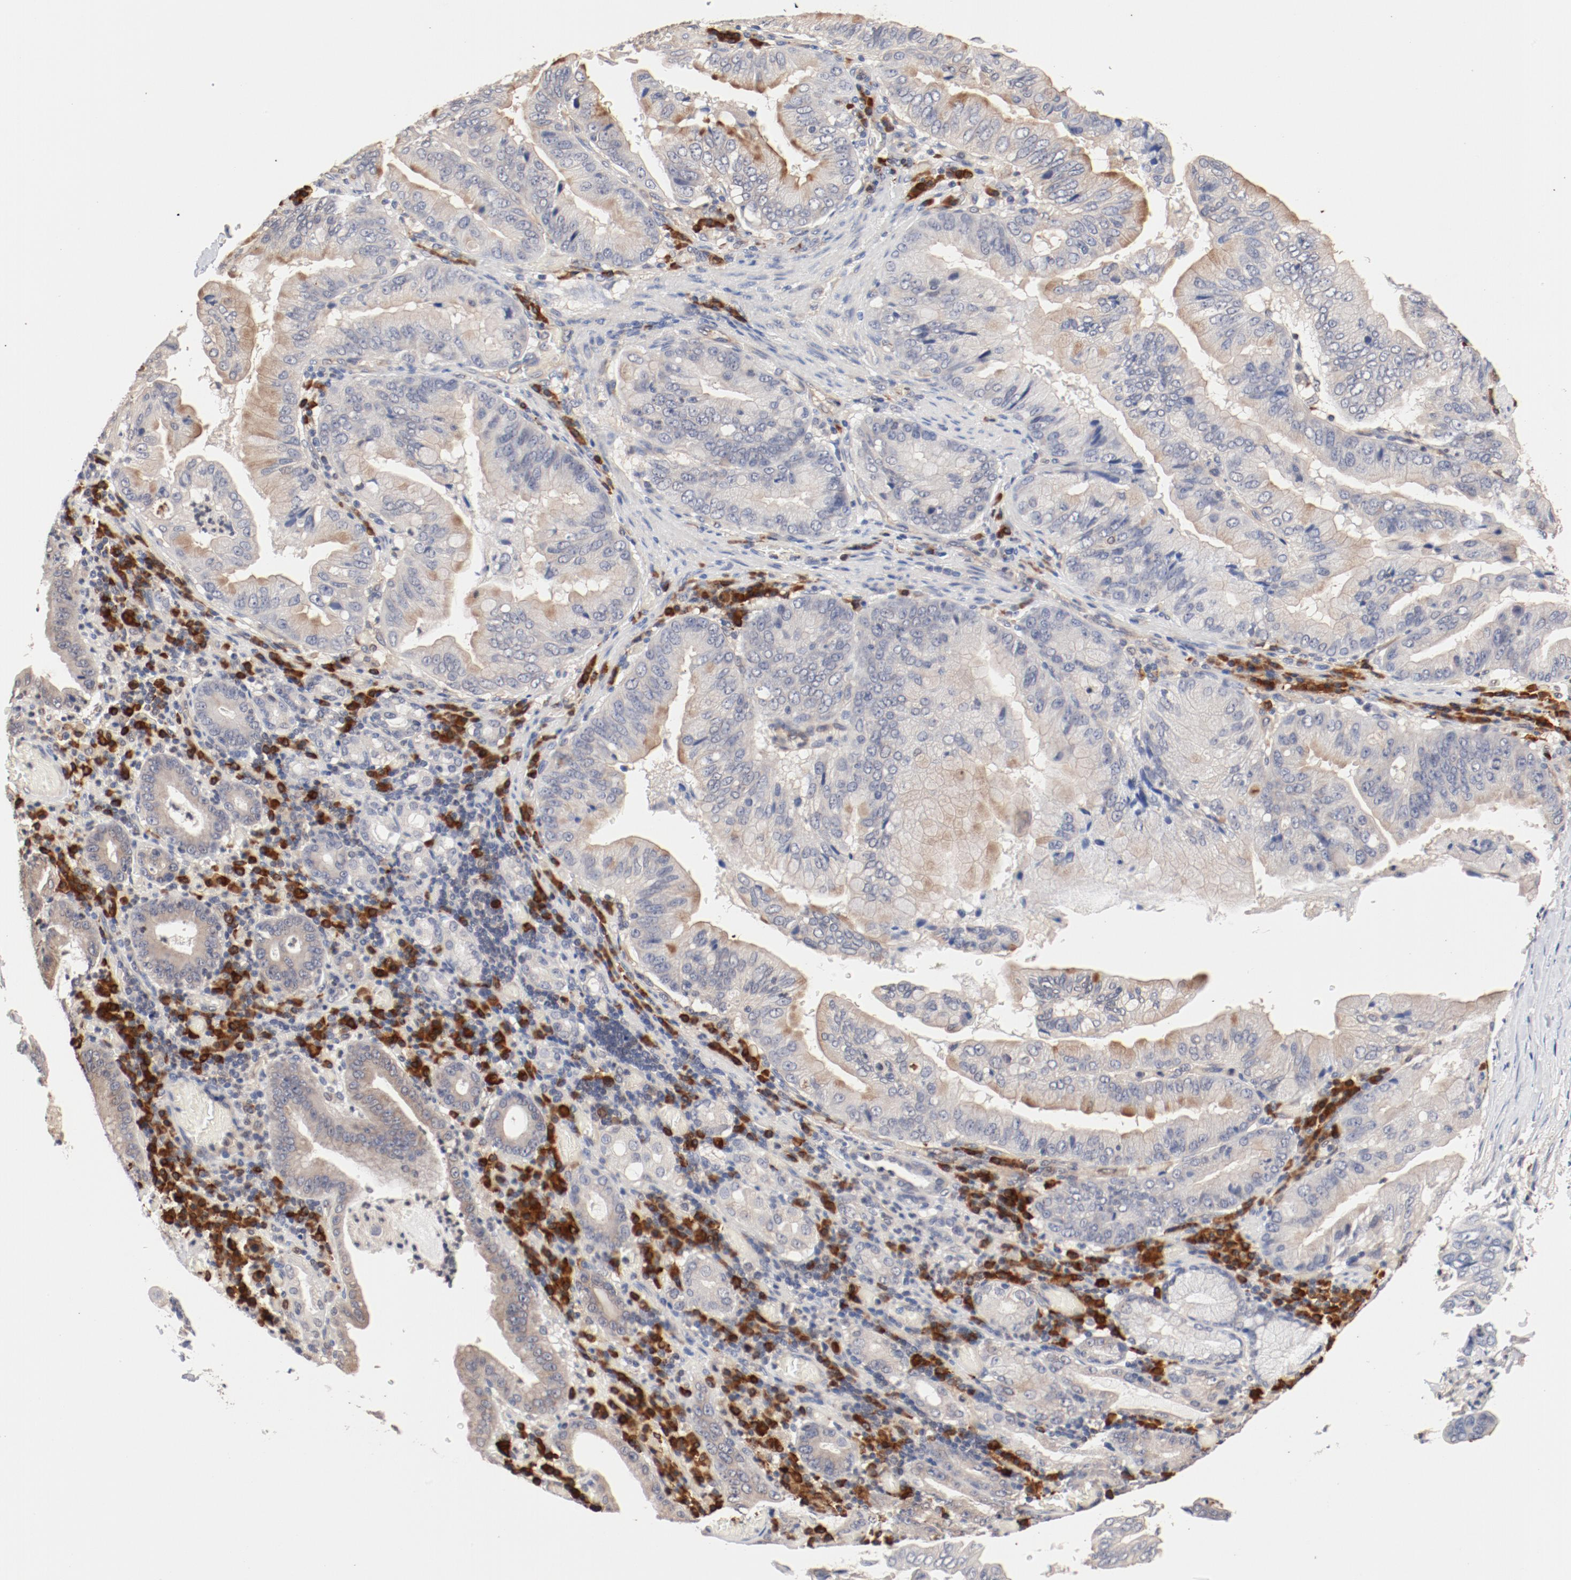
{"staining": {"intensity": "weak", "quantity": "25%-75%", "location": "cytoplasmic/membranous"}, "tissue": "stomach cancer", "cell_type": "Tumor cells", "image_type": "cancer", "snomed": [{"axis": "morphology", "description": "Adenocarcinoma, NOS"}, {"axis": "topography", "description": "Stomach, upper"}], "caption": "Adenocarcinoma (stomach) was stained to show a protein in brown. There is low levels of weak cytoplasmic/membranous staining in about 25%-75% of tumor cells.", "gene": "UBE2J1", "patient": {"sex": "male", "age": 80}}